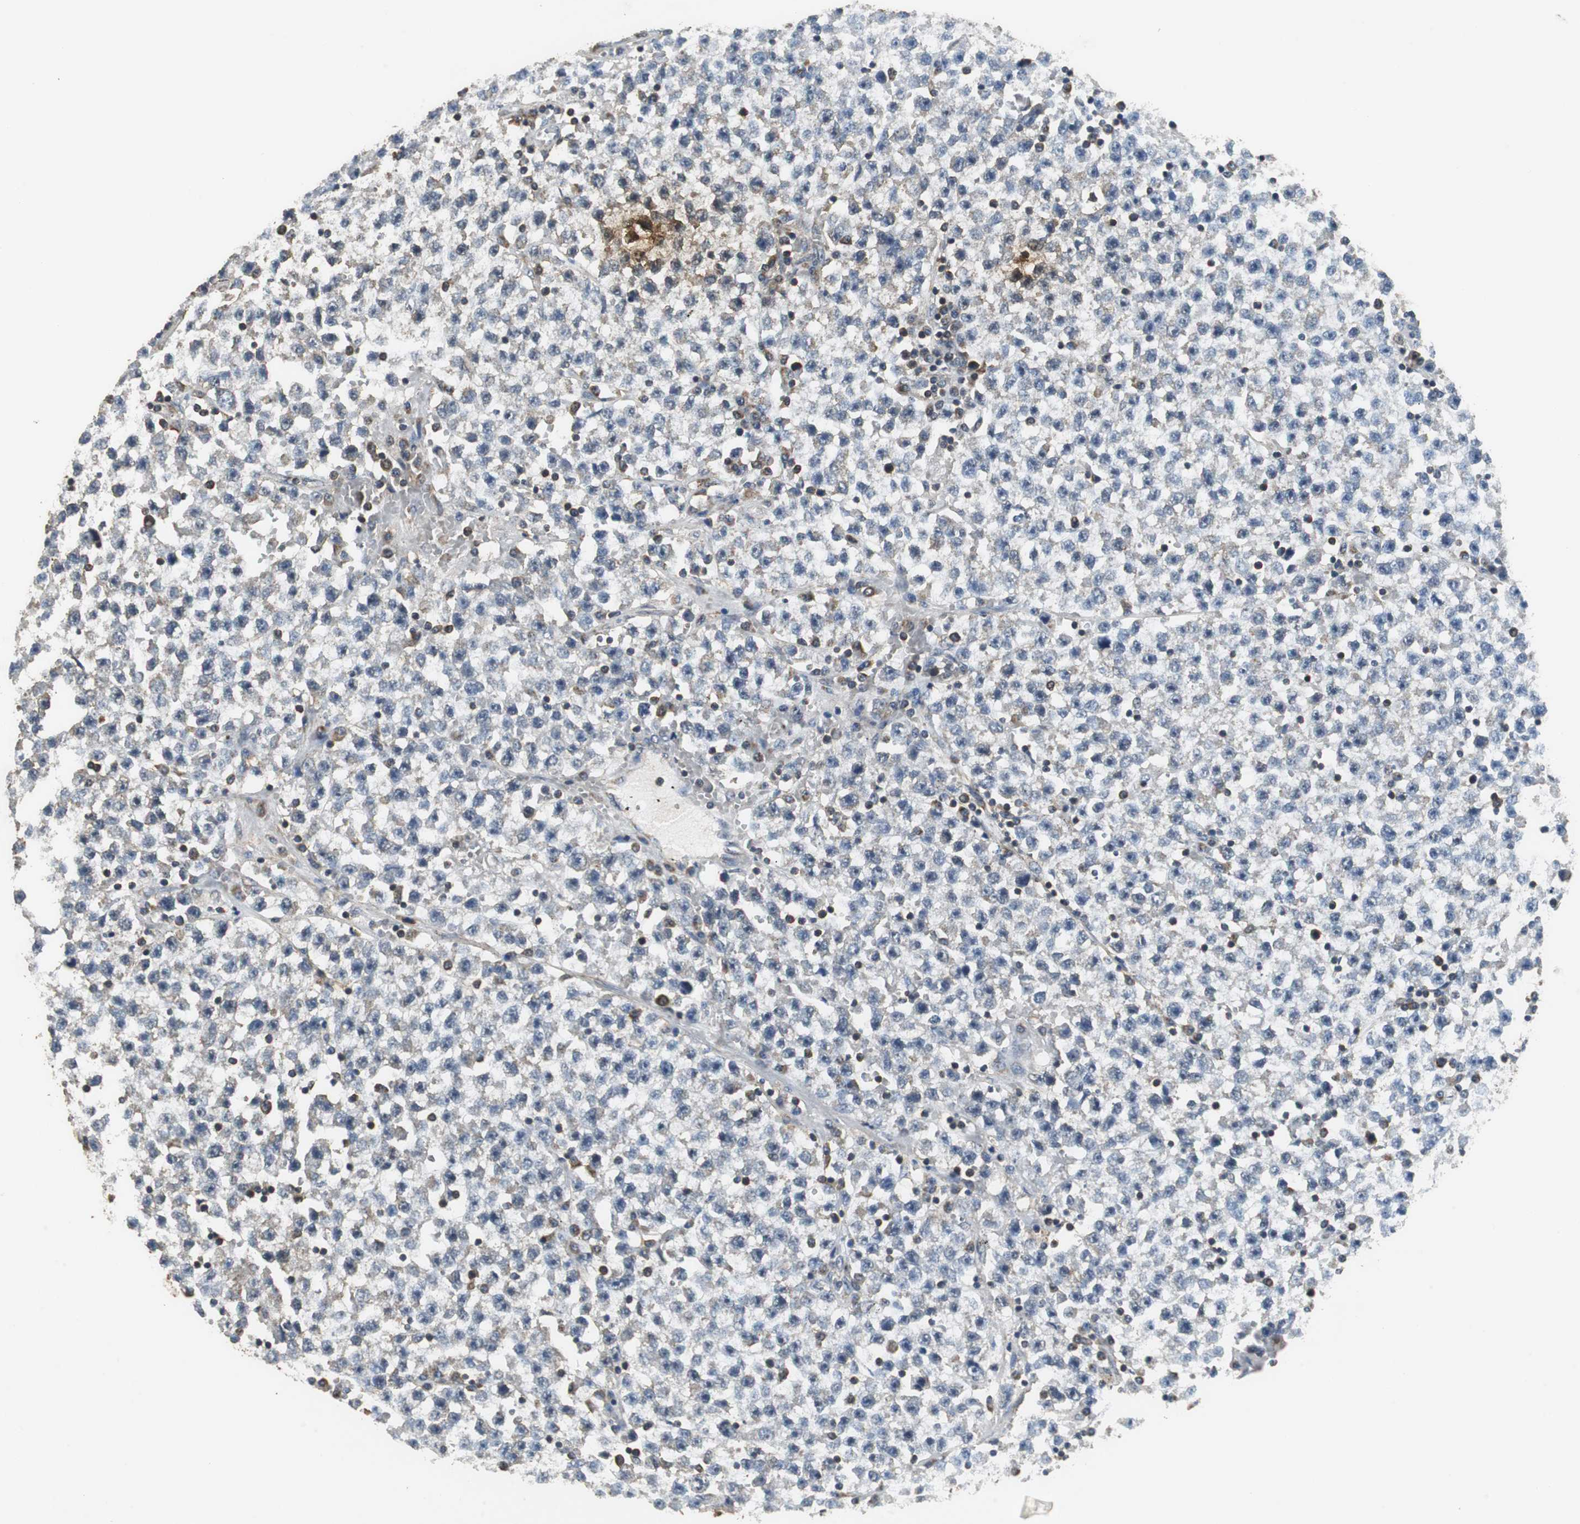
{"staining": {"intensity": "weak", "quantity": "<25%", "location": "cytoplasmic/membranous"}, "tissue": "testis cancer", "cell_type": "Tumor cells", "image_type": "cancer", "snomed": [{"axis": "morphology", "description": "Seminoma, NOS"}, {"axis": "topography", "description": "Testis"}], "caption": "DAB immunohistochemical staining of seminoma (testis) exhibits no significant expression in tumor cells.", "gene": "NNT", "patient": {"sex": "male", "age": 22}}